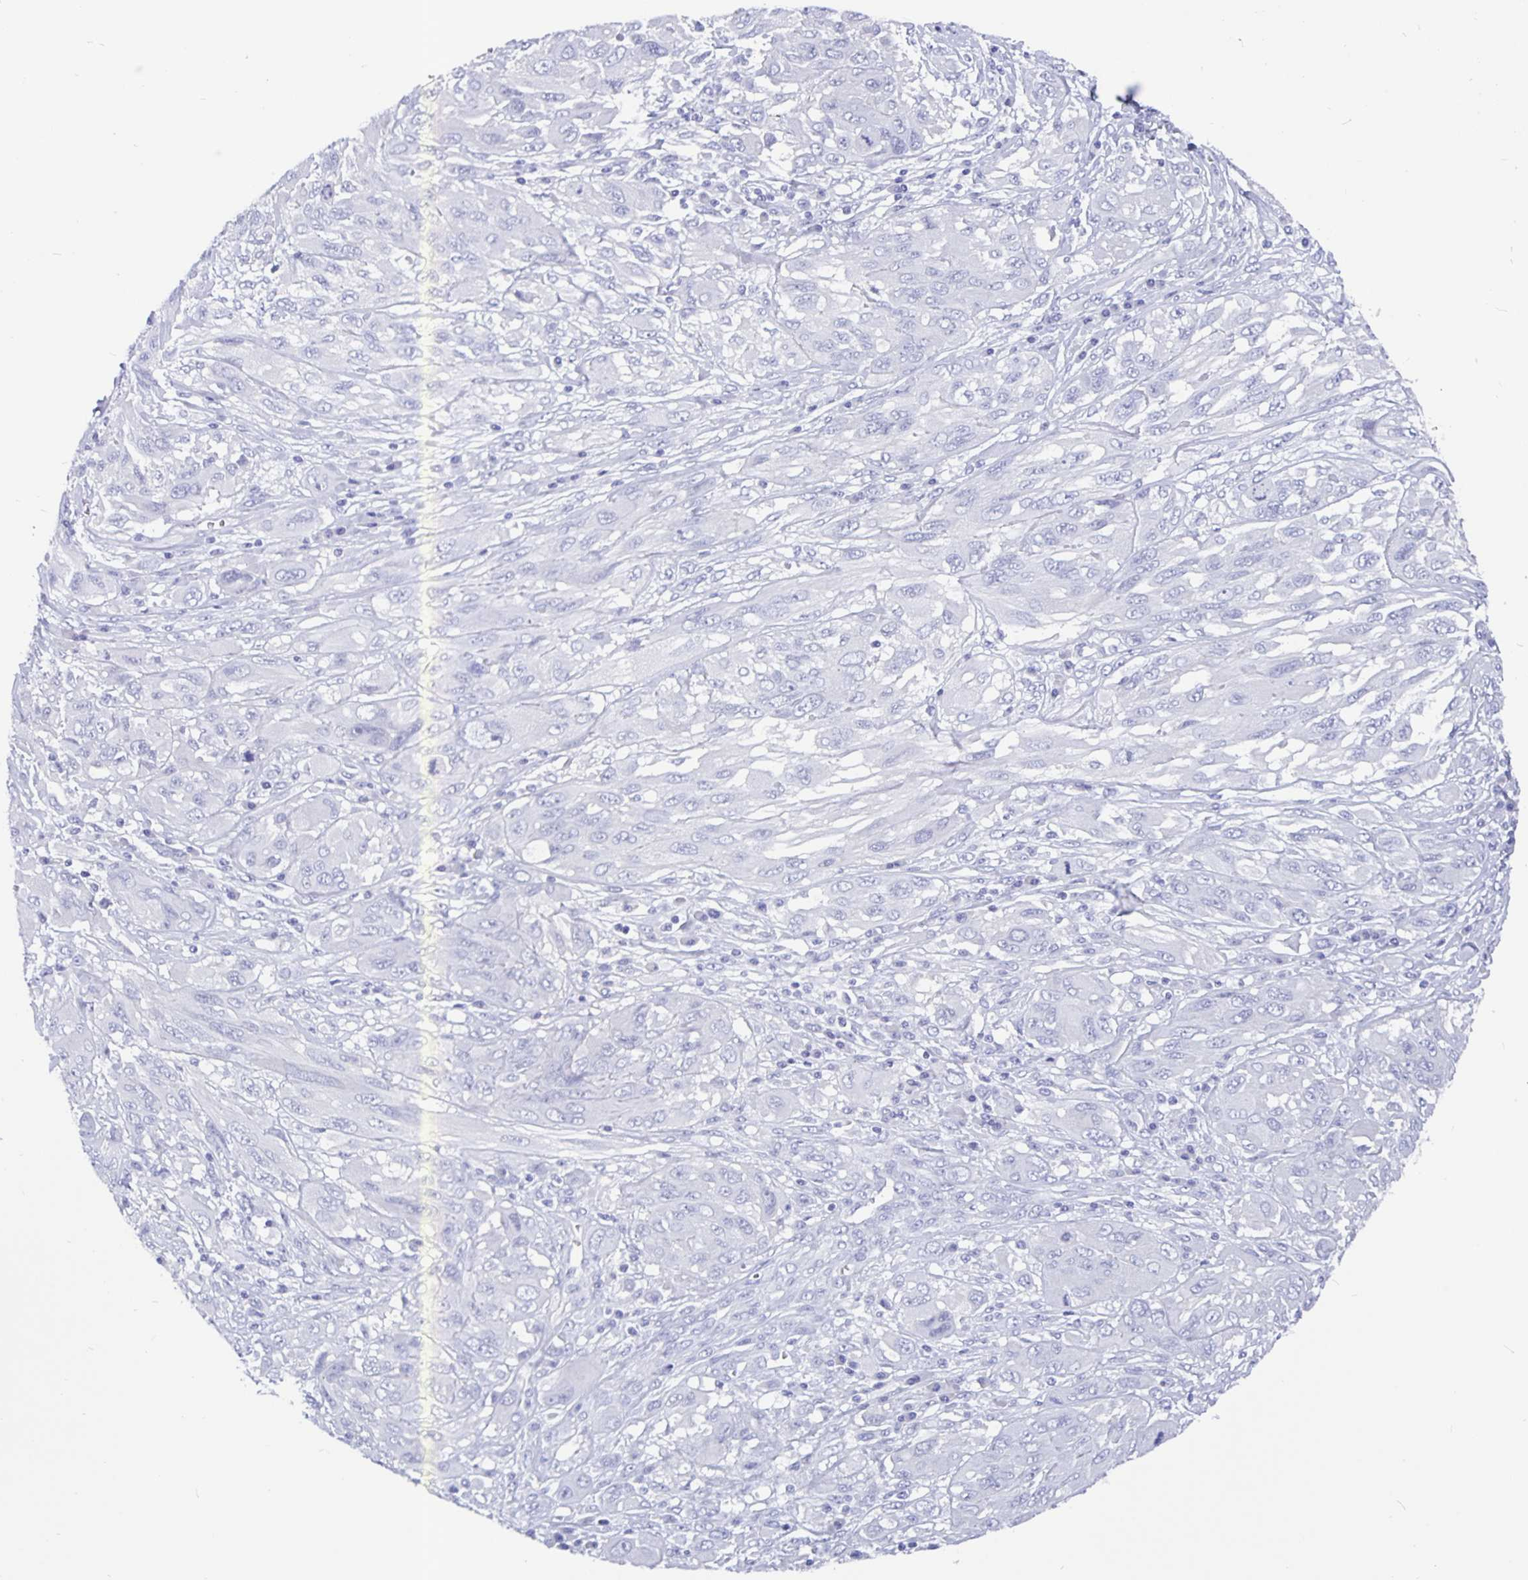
{"staining": {"intensity": "negative", "quantity": "none", "location": "none"}, "tissue": "melanoma", "cell_type": "Tumor cells", "image_type": "cancer", "snomed": [{"axis": "morphology", "description": "Malignant melanoma, NOS"}, {"axis": "topography", "description": "Skin"}], "caption": "Histopathology image shows no protein expression in tumor cells of malignant melanoma tissue. (DAB (3,3'-diaminobenzidine) immunohistochemistry visualized using brightfield microscopy, high magnification).", "gene": "ODF3B", "patient": {"sex": "female", "age": 91}}